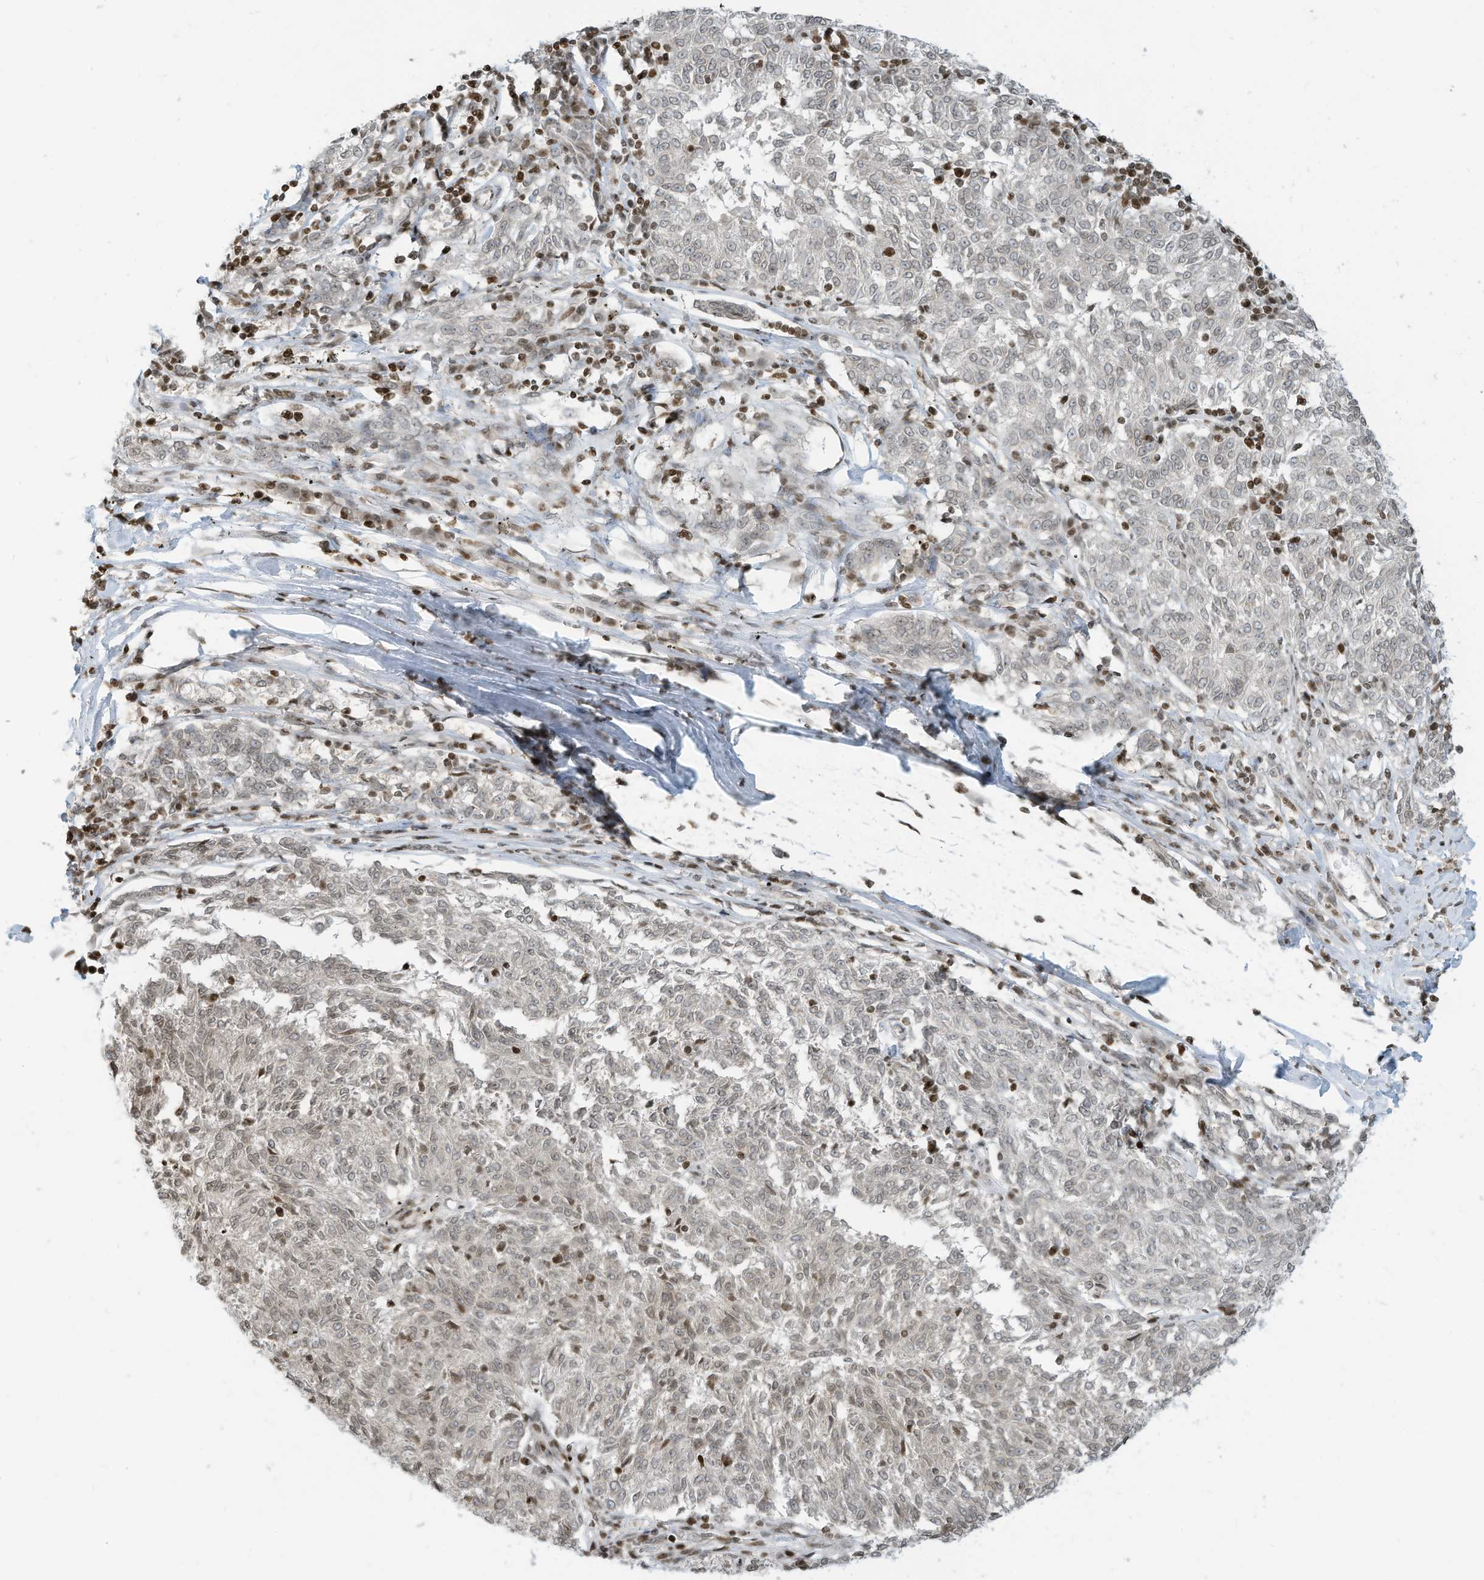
{"staining": {"intensity": "negative", "quantity": "none", "location": "none"}, "tissue": "melanoma", "cell_type": "Tumor cells", "image_type": "cancer", "snomed": [{"axis": "morphology", "description": "Malignant melanoma, NOS"}, {"axis": "topography", "description": "Skin"}], "caption": "IHC histopathology image of human malignant melanoma stained for a protein (brown), which demonstrates no staining in tumor cells.", "gene": "ADI1", "patient": {"sex": "female", "age": 72}}